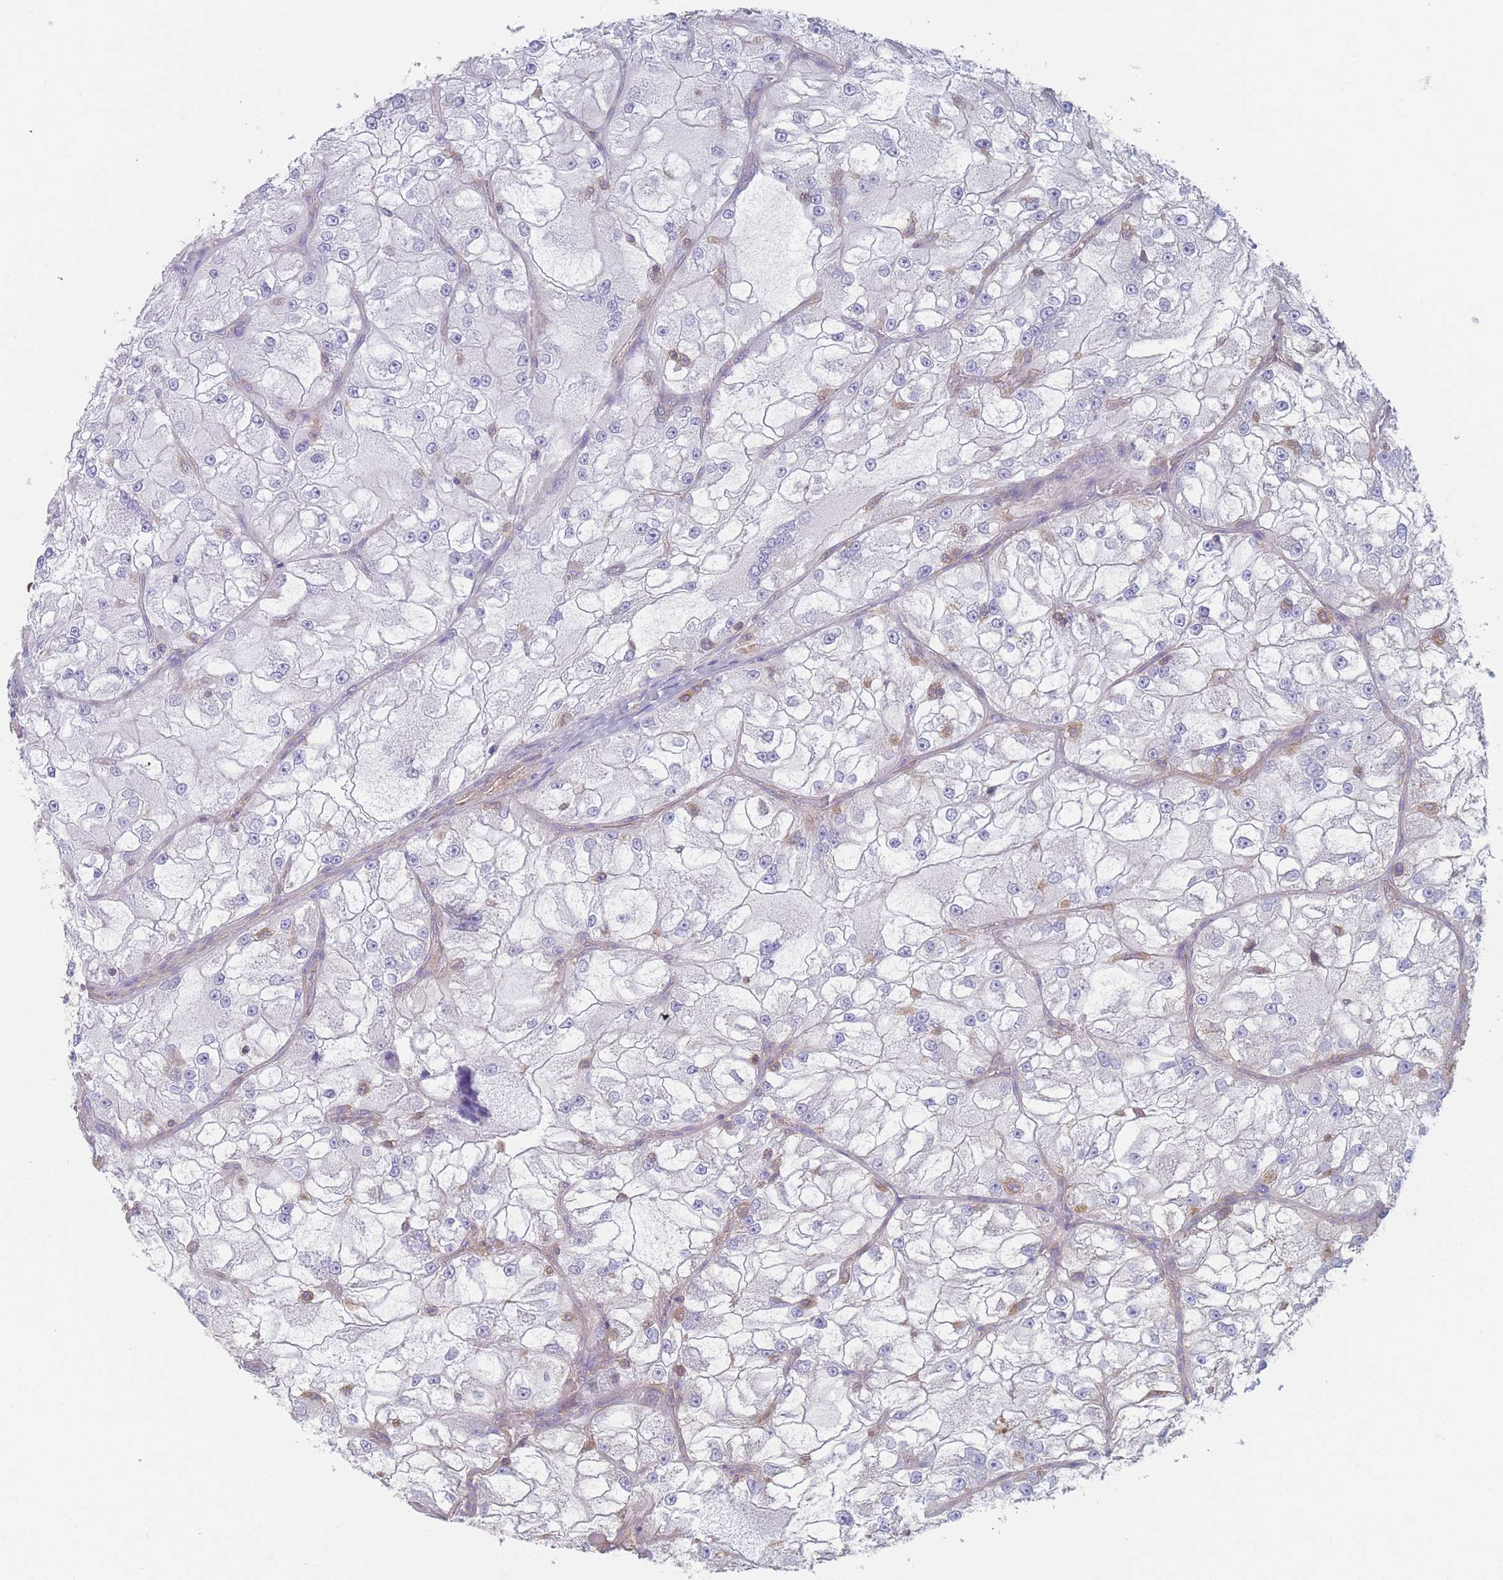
{"staining": {"intensity": "negative", "quantity": "none", "location": "none"}, "tissue": "renal cancer", "cell_type": "Tumor cells", "image_type": "cancer", "snomed": [{"axis": "morphology", "description": "Adenocarcinoma, NOS"}, {"axis": "topography", "description": "Kidney"}], "caption": "Immunohistochemistry (IHC) histopathology image of neoplastic tissue: human renal adenocarcinoma stained with DAB (3,3'-diaminobenzidine) demonstrates no significant protein positivity in tumor cells.", "gene": "ADH1A", "patient": {"sex": "female", "age": 72}}